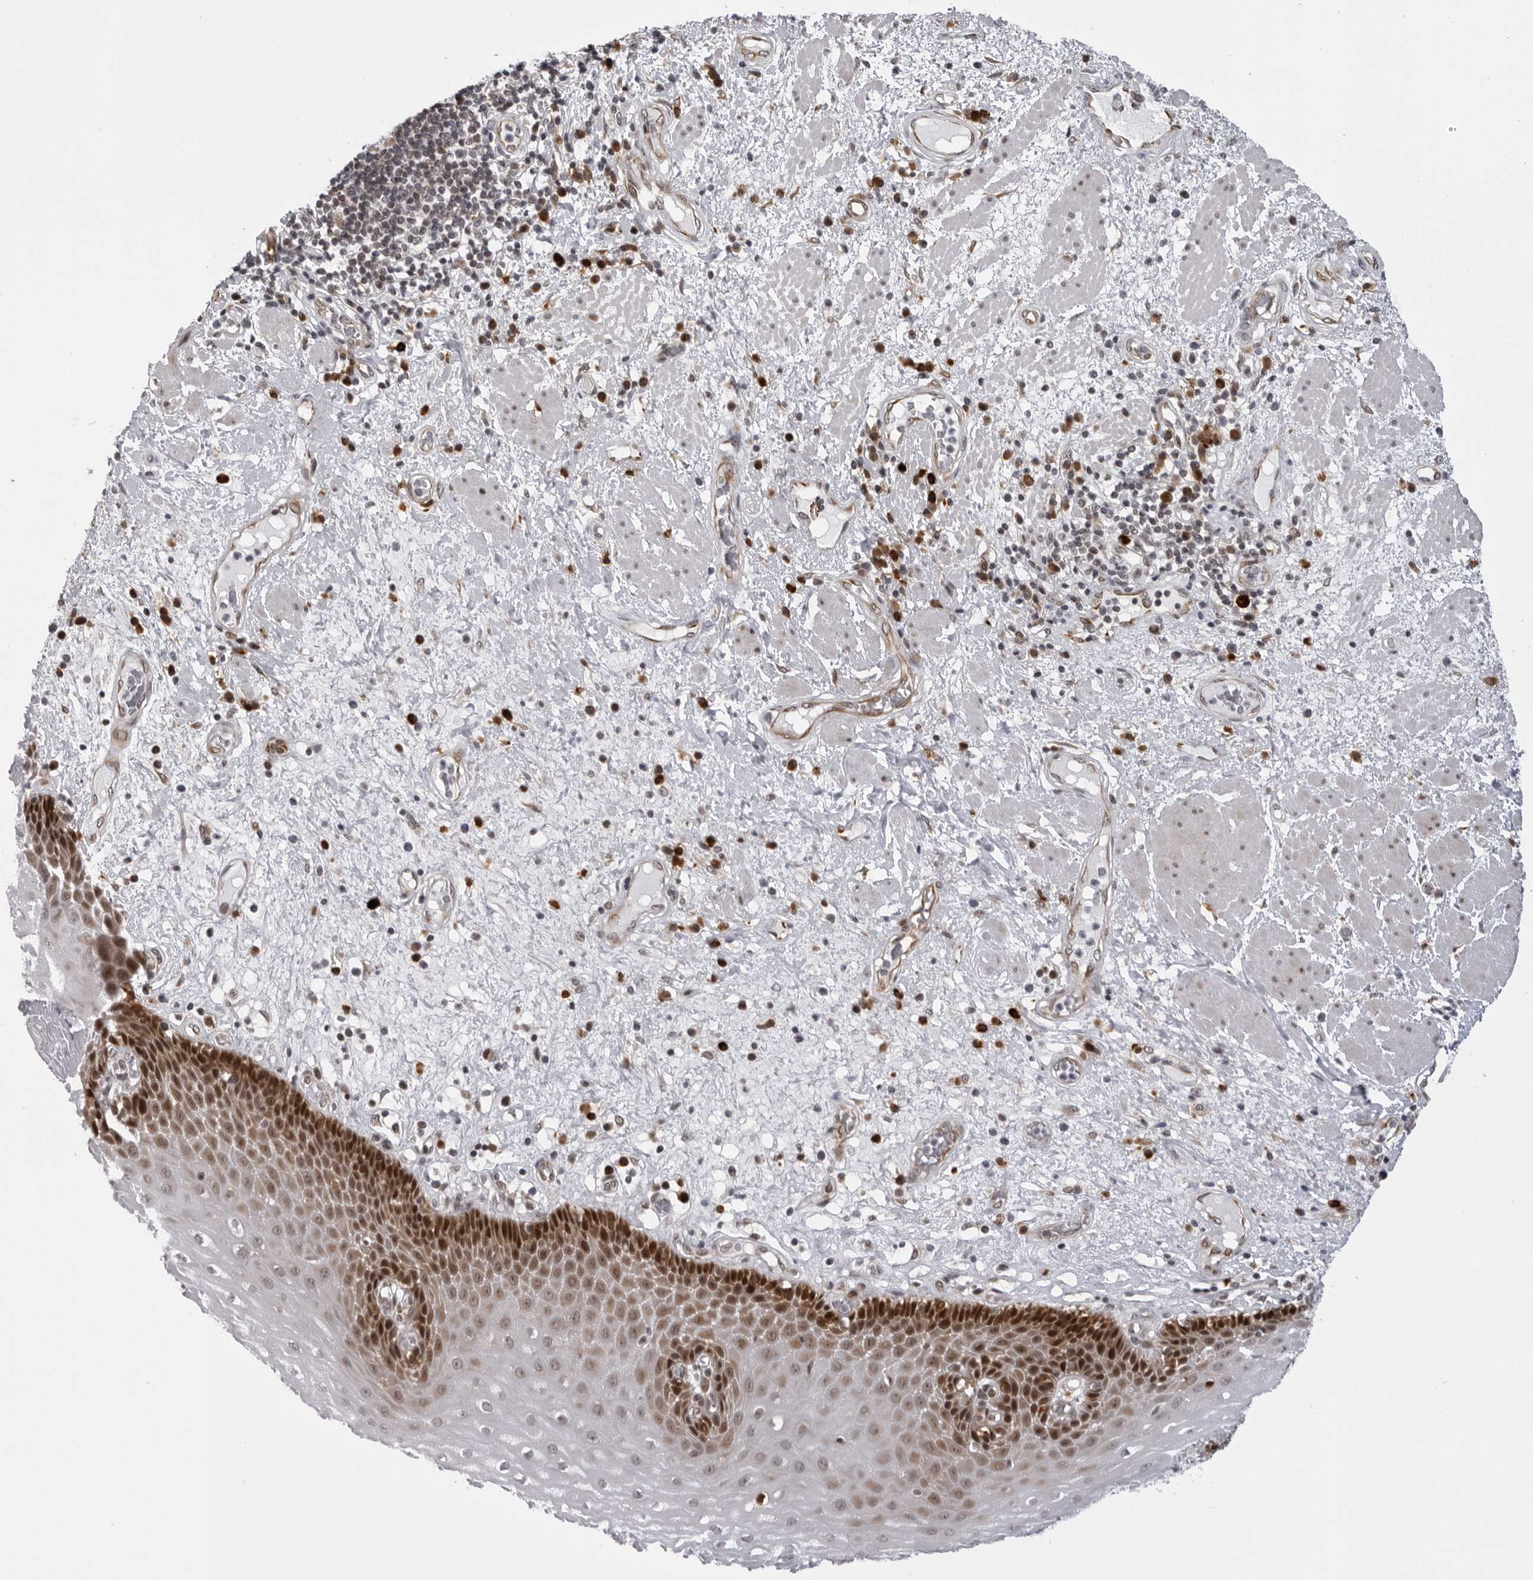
{"staining": {"intensity": "strong", "quantity": "25%-75%", "location": "nuclear"}, "tissue": "esophagus", "cell_type": "Squamous epithelial cells", "image_type": "normal", "snomed": [{"axis": "morphology", "description": "Normal tissue, NOS"}, {"axis": "morphology", "description": "Adenocarcinoma, NOS"}, {"axis": "topography", "description": "Esophagus"}], "caption": "This image reveals normal esophagus stained with immunohistochemistry (IHC) to label a protein in brown. The nuclear of squamous epithelial cells show strong positivity for the protein. Nuclei are counter-stained blue.", "gene": "GCSAML", "patient": {"sex": "male", "age": 62}}